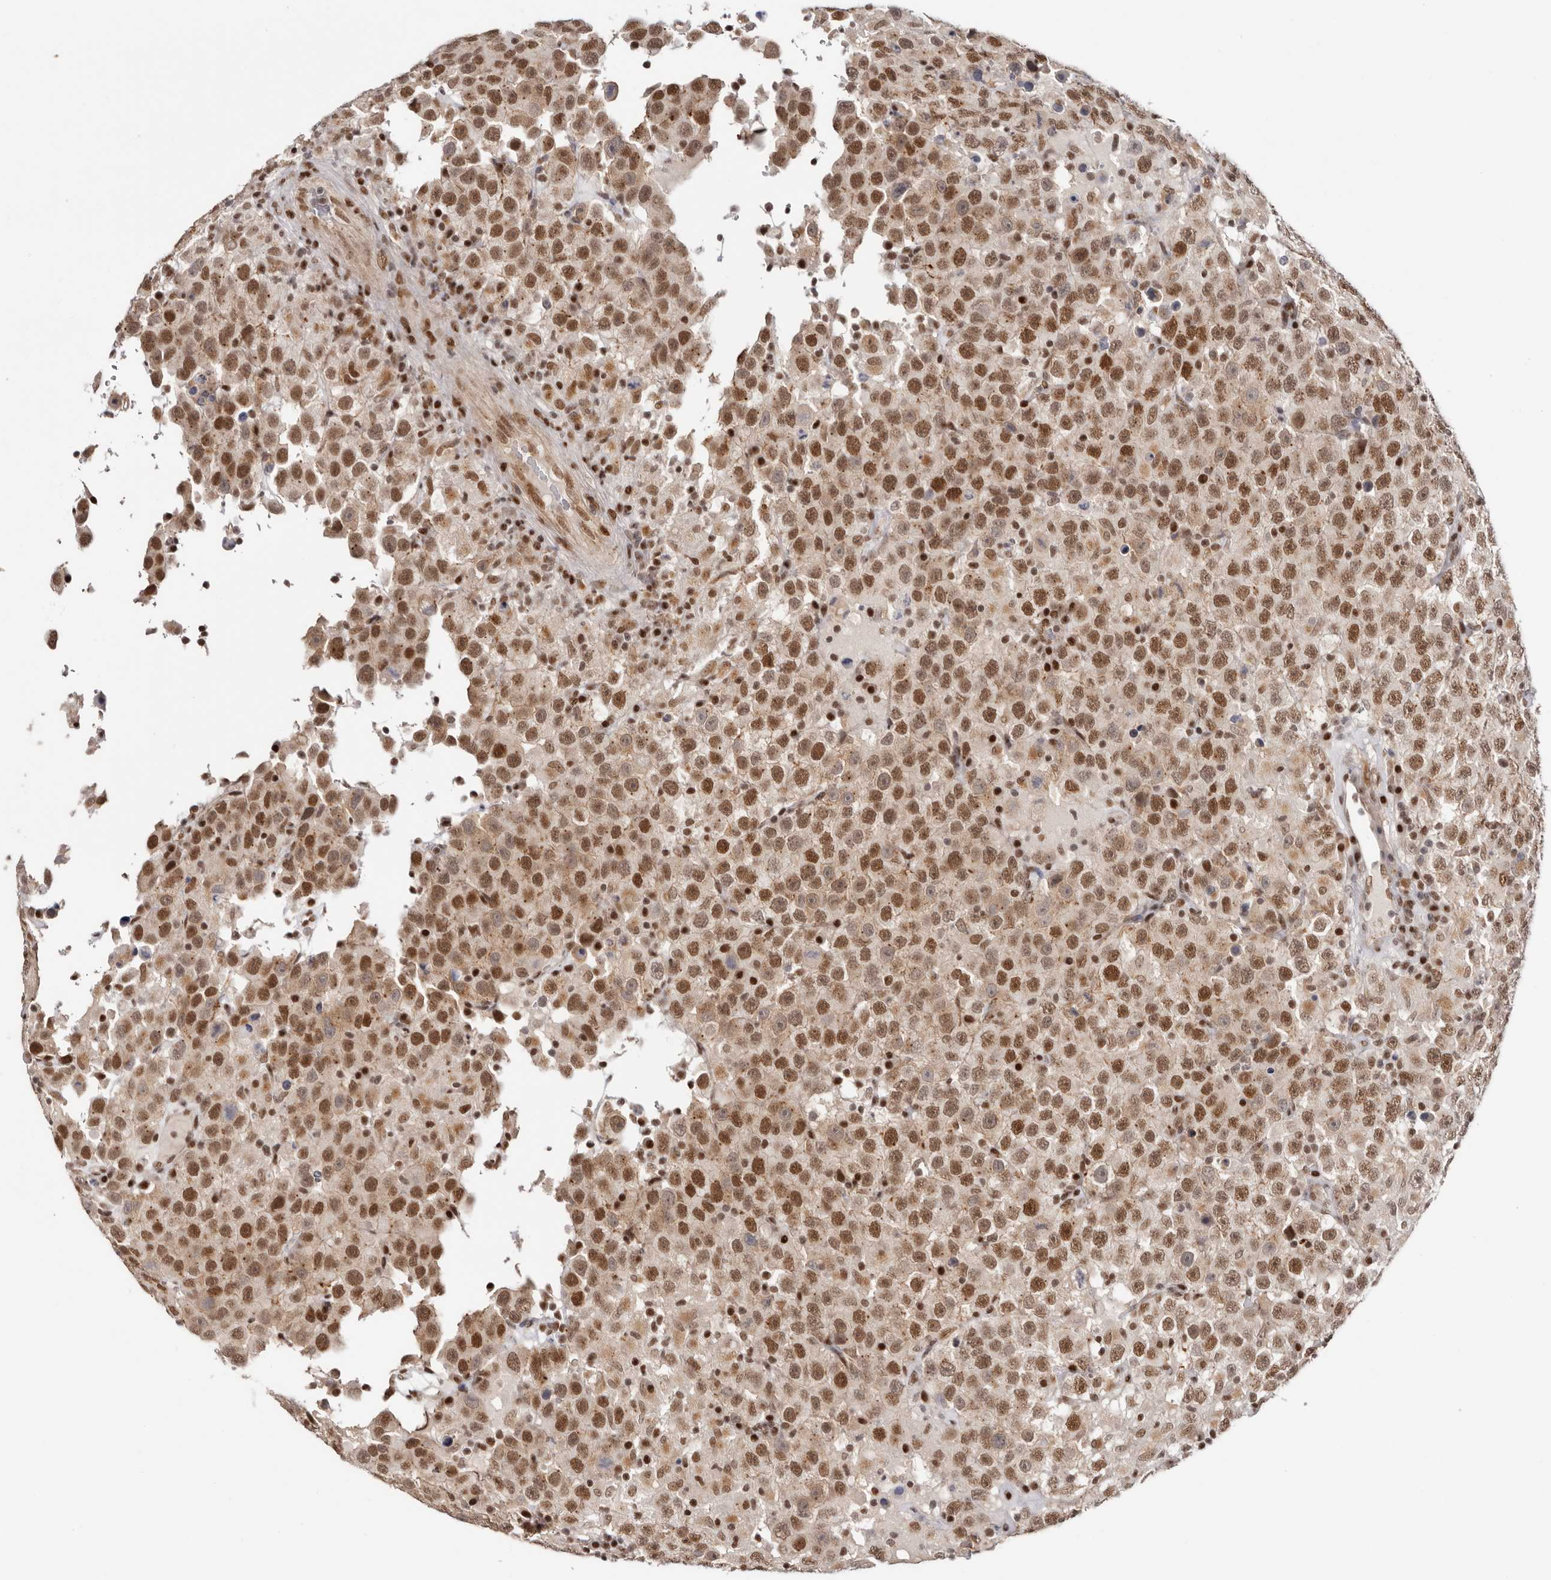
{"staining": {"intensity": "moderate", "quantity": ">75%", "location": "nuclear"}, "tissue": "testis cancer", "cell_type": "Tumor cells", "image_type": "cancer", "snomed": [{"axis": "morphology", "description": "Seminoma, NOS"}, {"axis": "topography", "description": "Testis"}], "caption": "Testis cancer tissue reveals moderate nuclear positivity in approximately >75% of tumor cells", "gene": "SMAD7", "patient": {"sex": "male", "age": 41}}